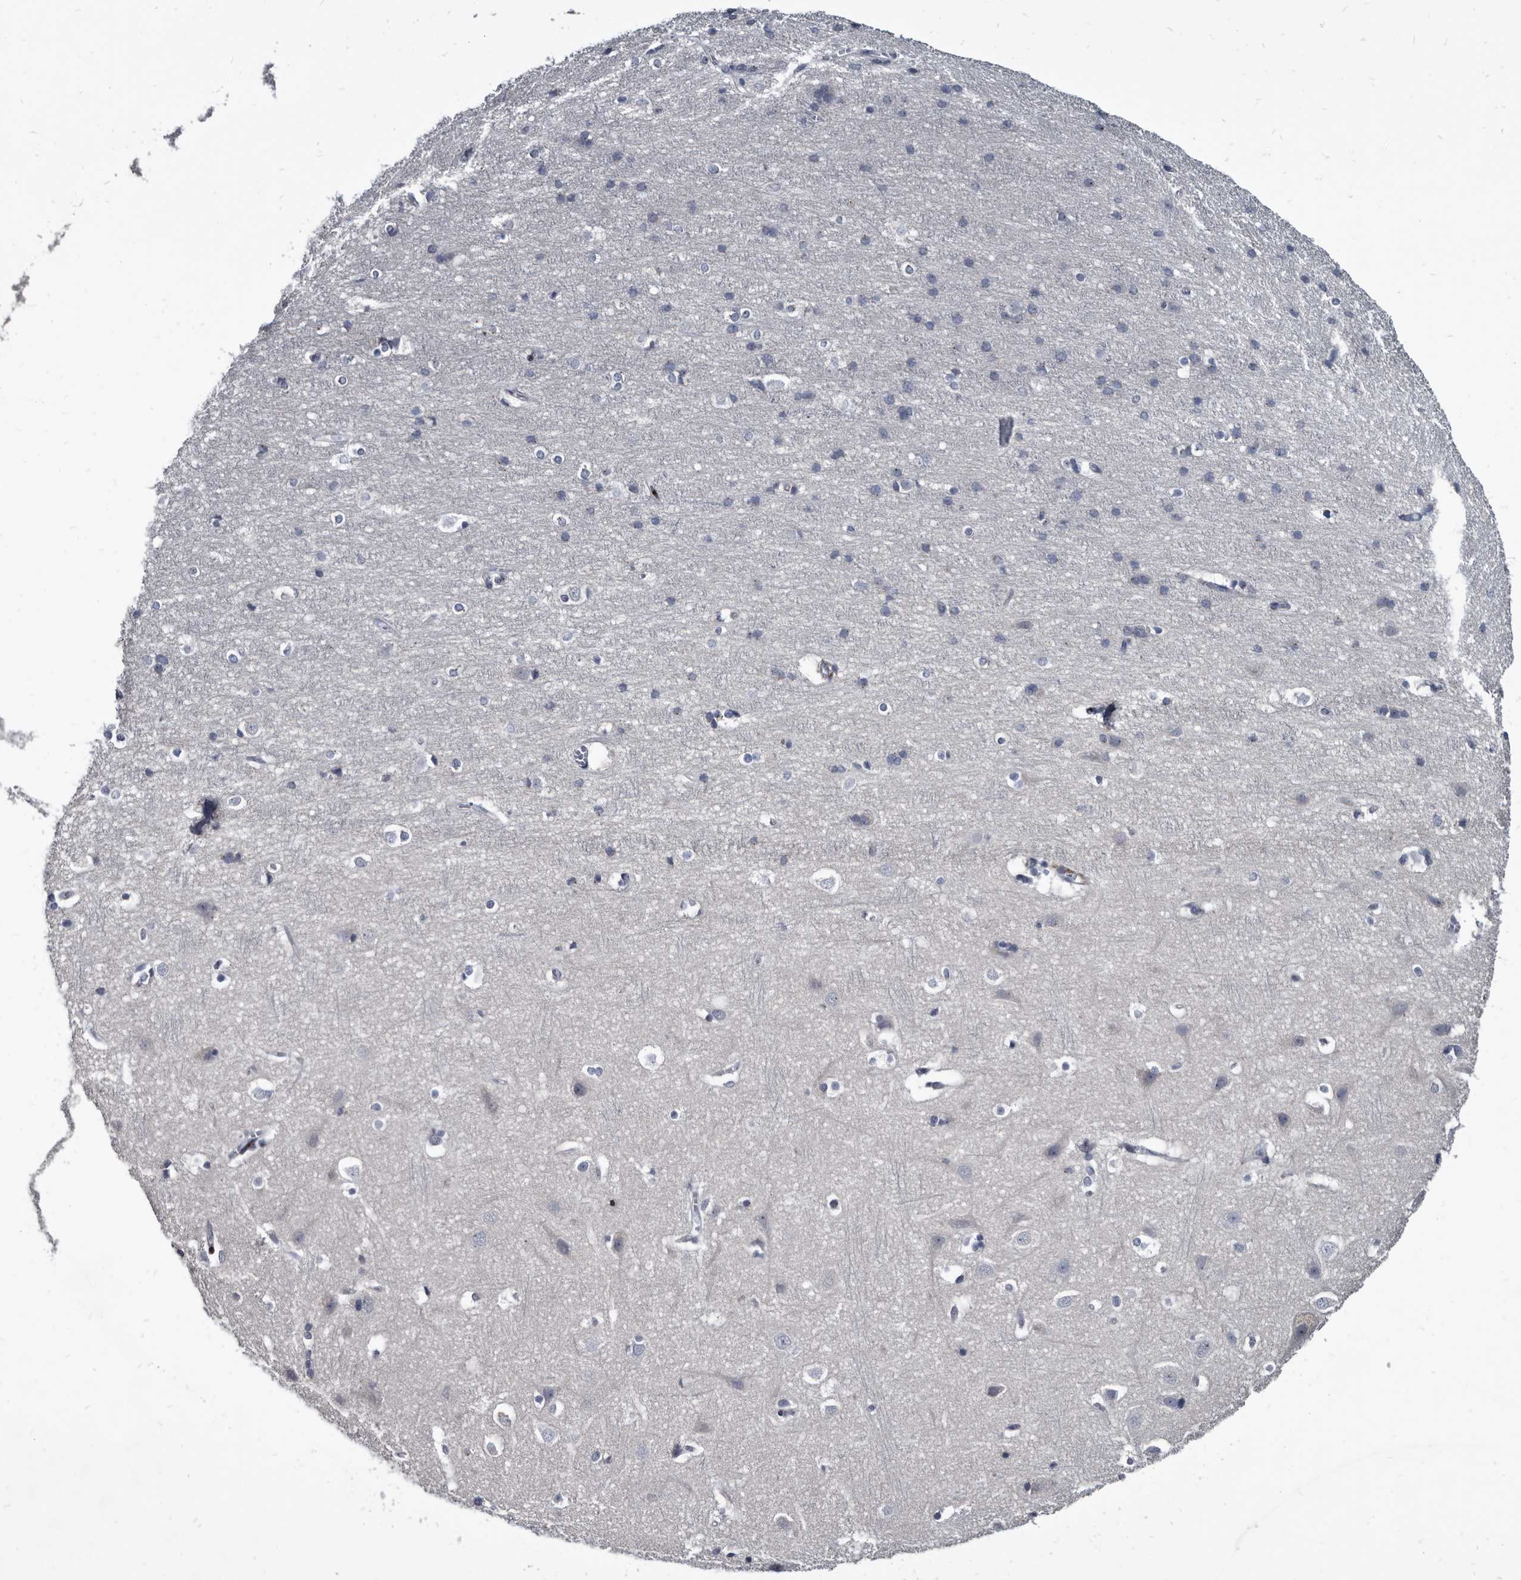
{"staining": {"intensity": "negative", "quantity": "none", "location": "none"}, "tissue": "cerebral cortex", "cell_type": "Endothelial cells", "image_type": "normal", "snomed": [{"axis": "morphology", "description": "Normal tissue, NOS"}, {"axis": "topography", "description": "Cerebral cortex"}], "caption": "Immunohistochemistry histopathology image of normal cerebral cortex stained for a protein (brown), which exhibits no positivity in endothelial cells.", "gene": "PRSS8", "patient": {"sex": "male", "age": 54}}